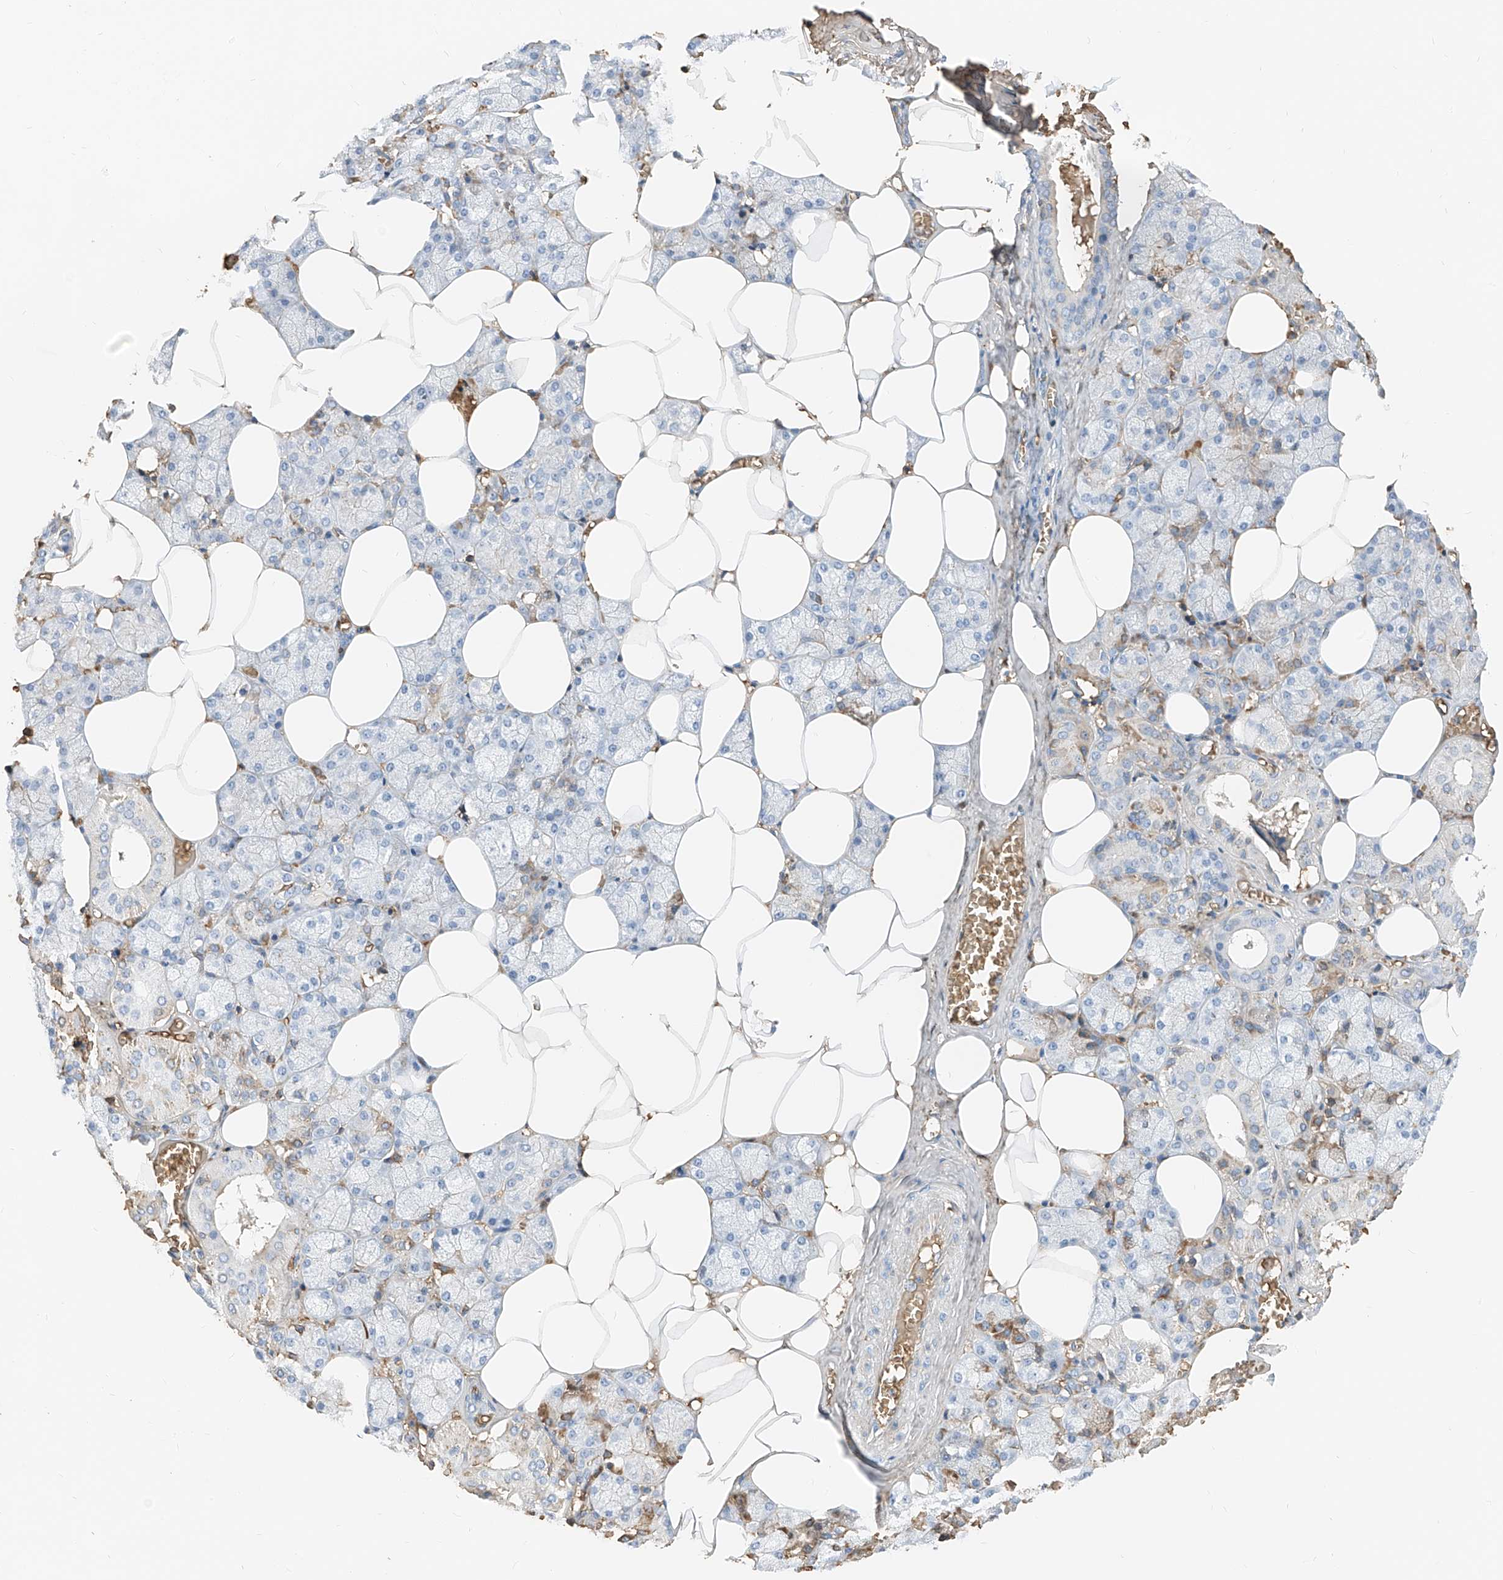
{"staining": {"intensity": "weak", "quantity": "<25%", "location": "cytoplasmic/membranous"}, "tissue": "salivary gland", "cell_type": "Glandular cells", "image_type": "normal", "snomed": [{"axis": "morphology", "description": "Normal tissue, NOS"}, {"axis": "topography", "description": "Salivary gland"}], "caption": "The photomicrograph exhibits no staining of glandular cells in normal salivary gland. (DAB immunohistochemistry (IHC), high magnification).", "gene": "PRSS23", "patient": {"sex": "male", "age": 62}}